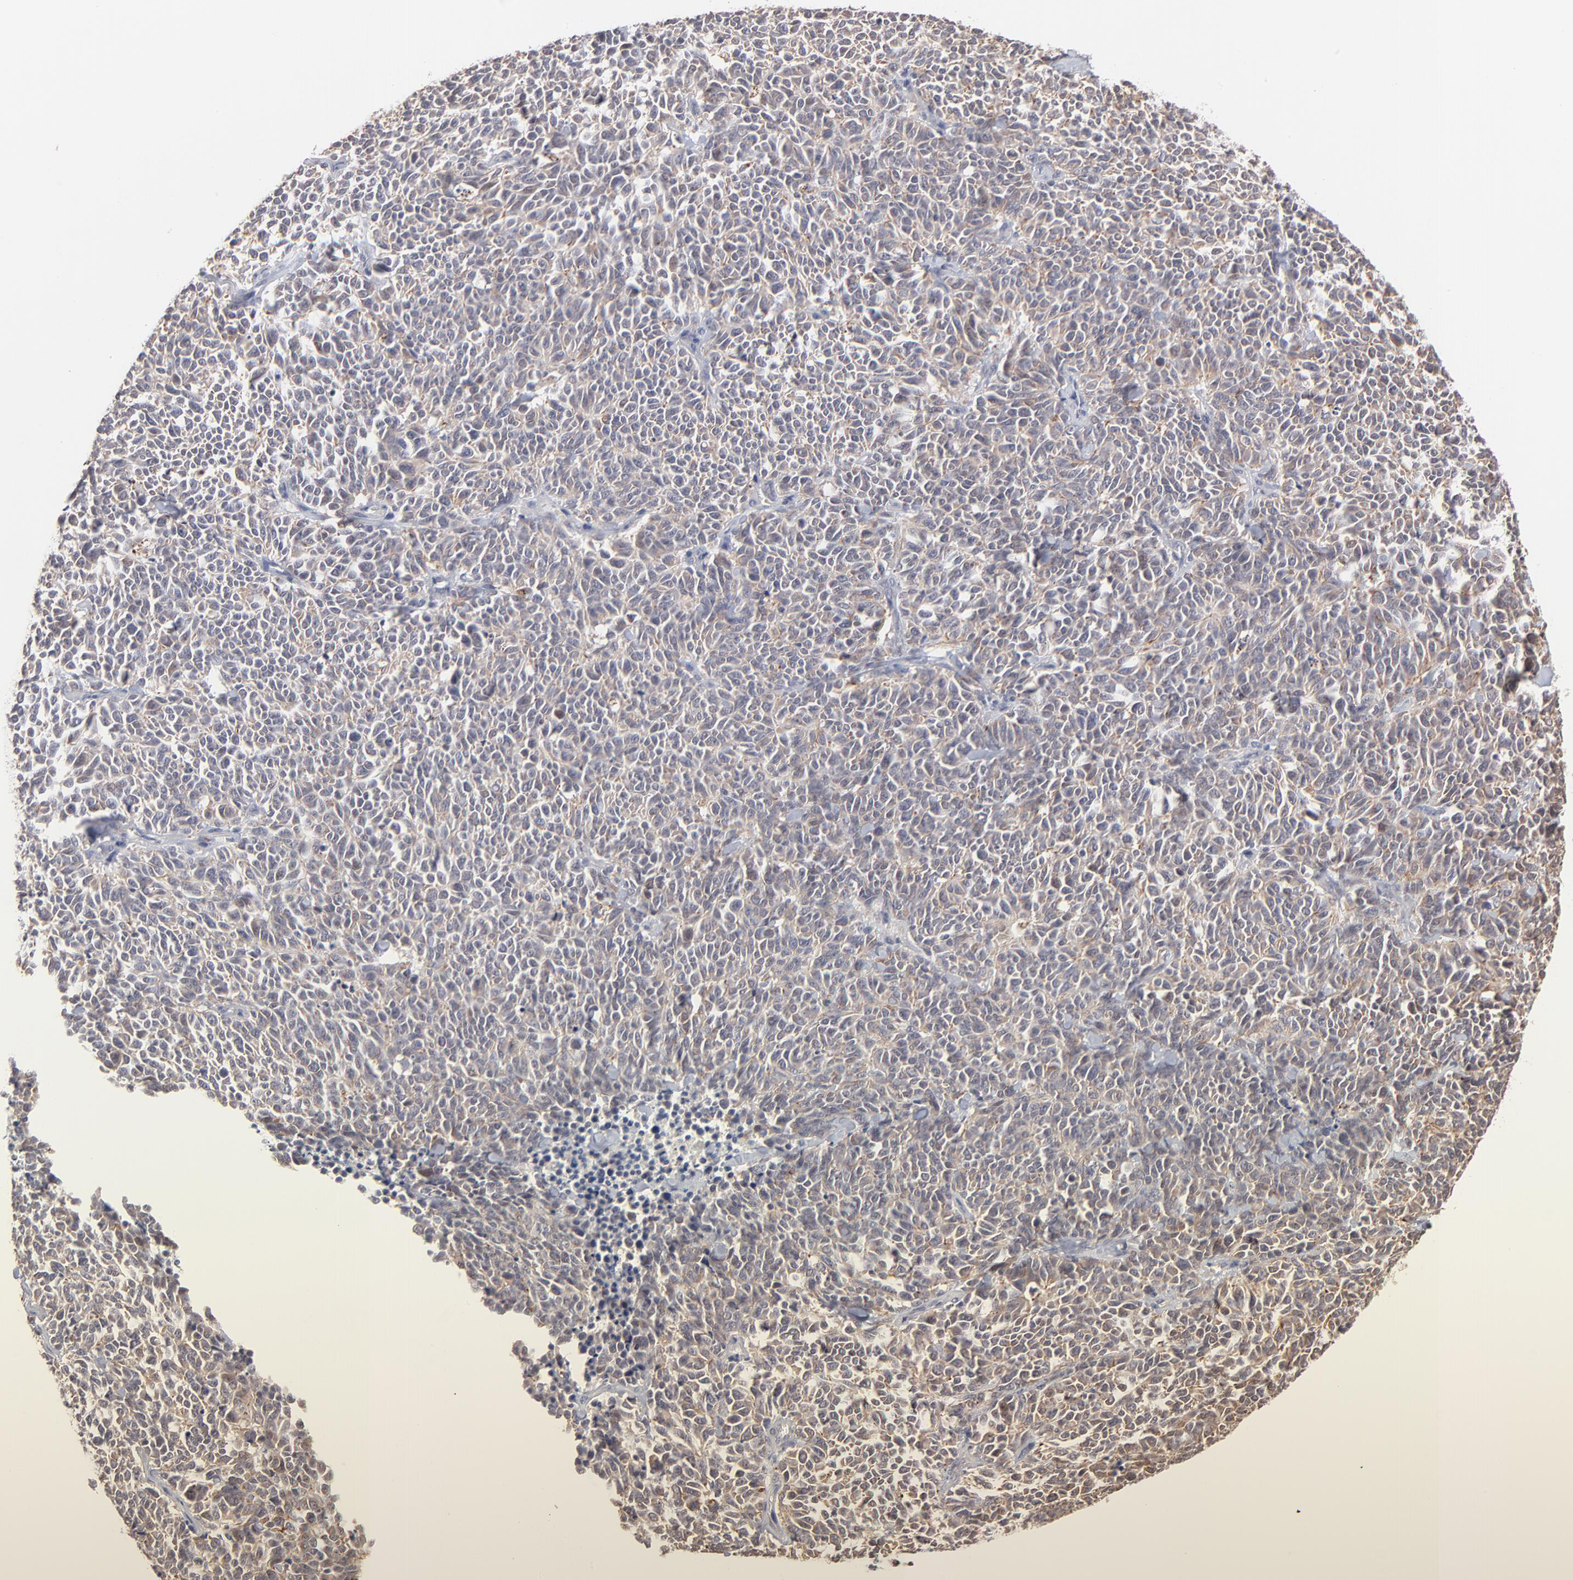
{"staining": {"intensity": "weak", "quantity": "25%-75%", "location": "cytoplasmic/membranous"}, "tissue": "lung cancer", "cell_type": "Tumor cells", "image_type": "cancer", "snomed": [{"axis": "morphology", "description": "Neoplasm, malignant, NOS"}, {"axis": "topography", "description": "Lung"}], "caption": "Approximately 25%-75% of tumor cells in human malignant neoplasm (lung) demonstrate weak cytoplasmic/membranous protein positivity as visualized by brown immunohistochemical staining.", "gene": "MSL2", "patient": {"sex": "female", "age": 58}}